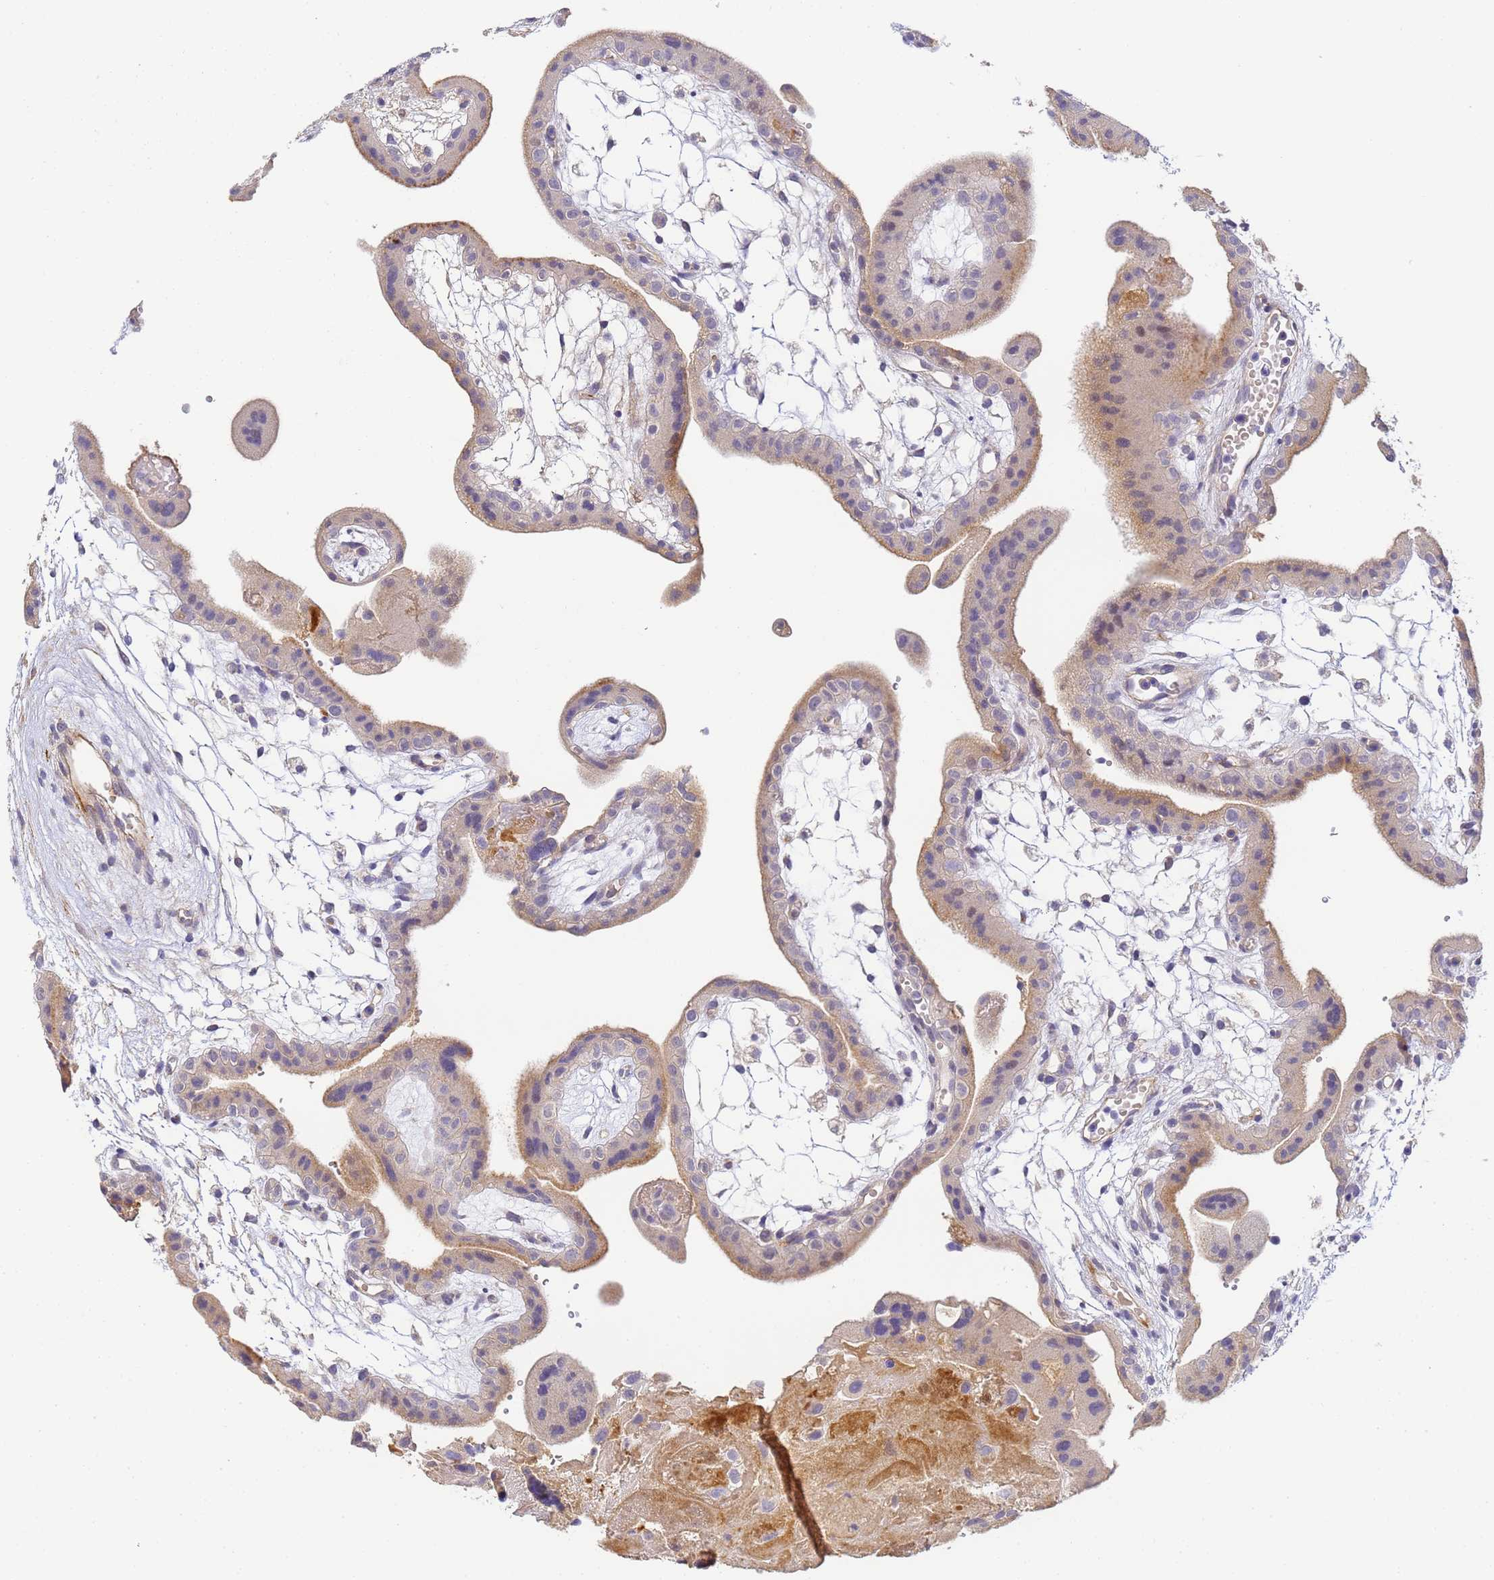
{"staining": {"intensity": "negative", "quantity": "none", "location": "none"}, "tissue": "placenta", "cell_type": "Decidual cells", "image_type": "normal", "snomed": [{"axis": "morphology", "description": "Normal tissue, NOS"}, {"axis": "topography", "description": "Placenta"}], "caption": "A high-resolution micrograph shows IHC staining of normal placenta, which demonstrates no significant positivity in decidual cells.", "gene": "CFHR1", "patient": {"sex": "female", "age": 18}}